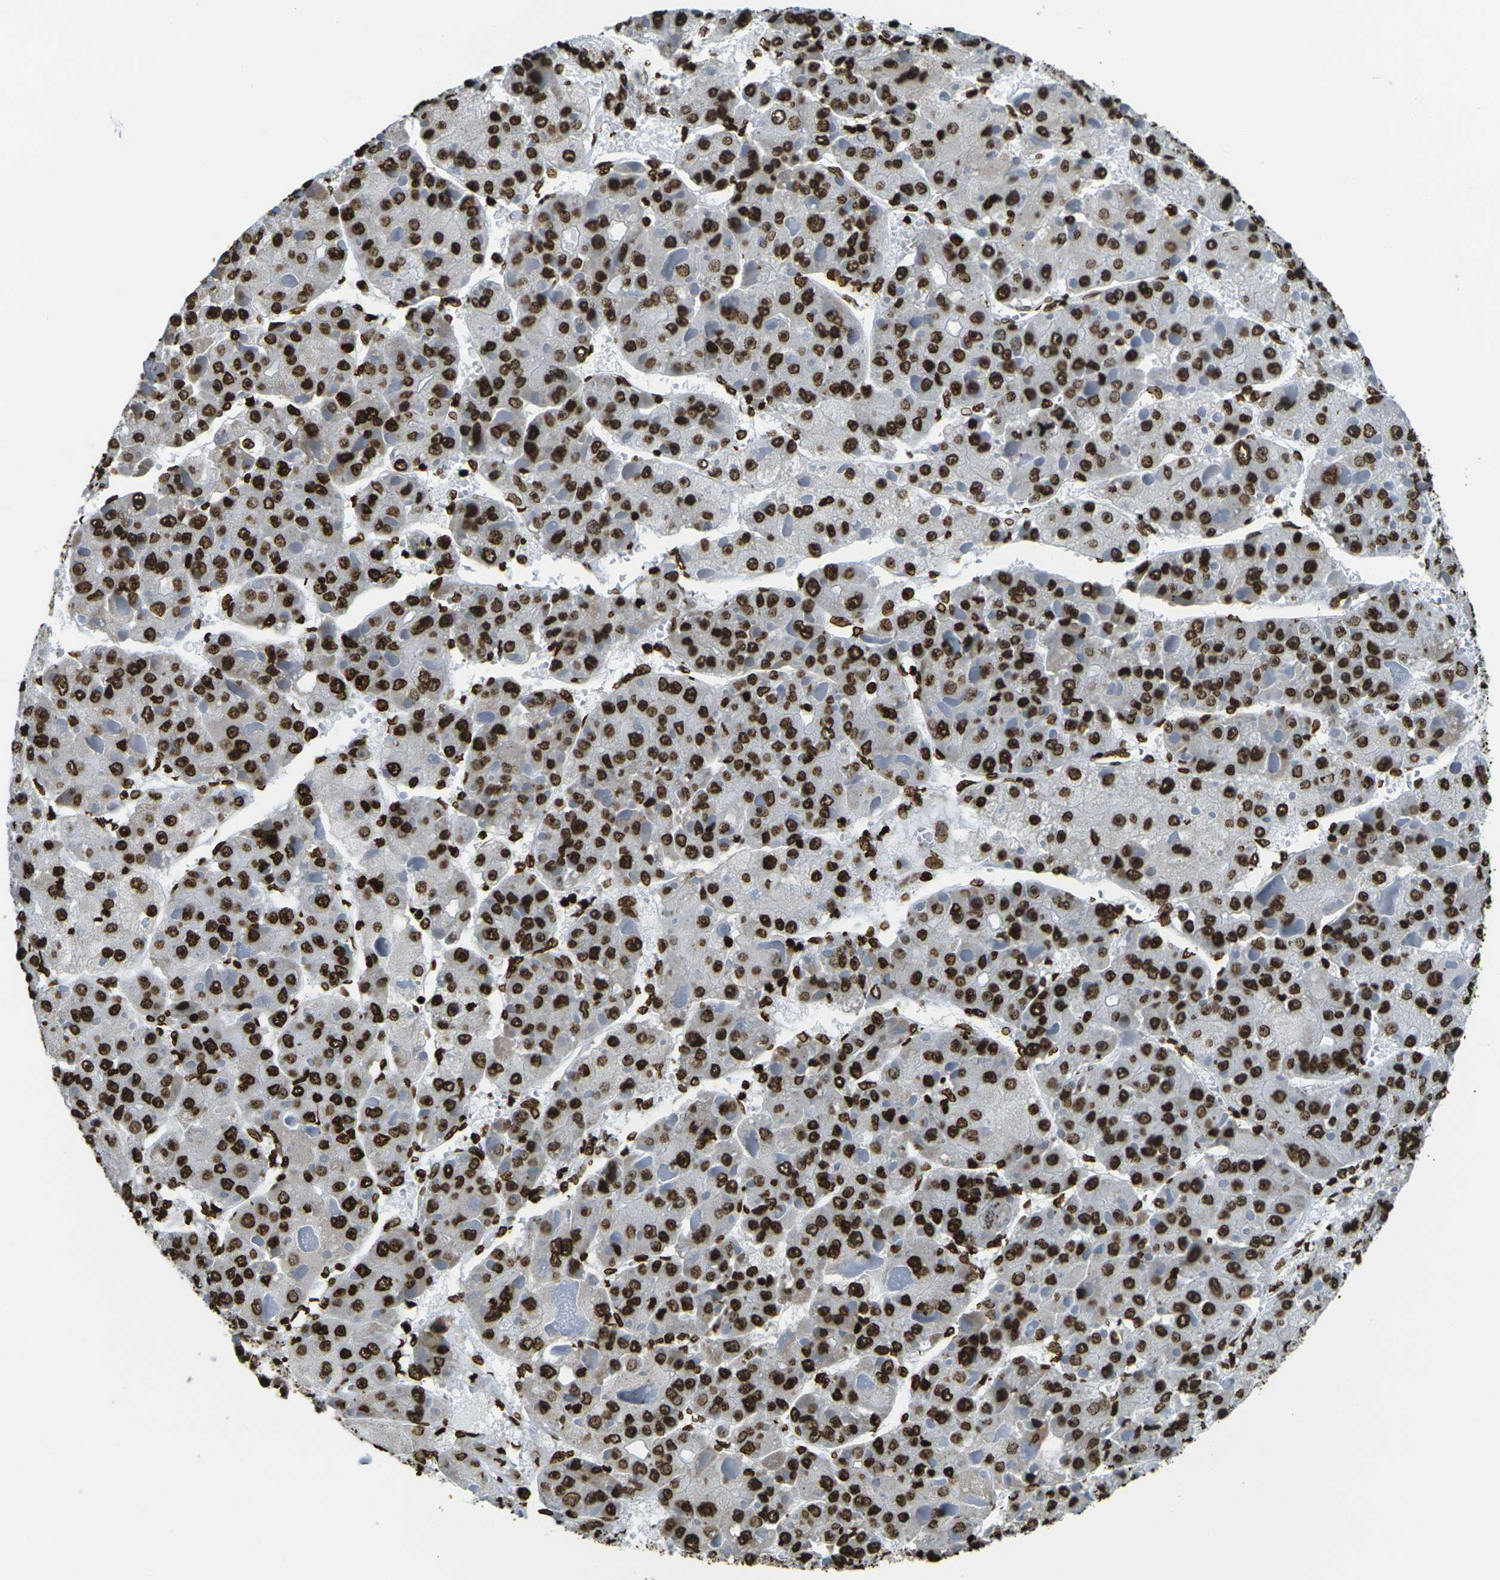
{"staining": {"intensity": "strong", "quantity": ">75%", "location": "nuclear"}, "tissue": "liver cancer", "cell_type": "Tumor cells", "image_type": "cancer", "snomed": [{"axis": "morphology", "description": "Carcinoma, Hepatocellular, NOS"}, {"axis": "topography", "description": "Liver"}], "caption": "Protein analysis of hepatocellular carcinoma (liver) tissue displays strong nuclear positivity in approximately >75% of tumor cells. (DAB (3,3'-diaminobenzidine) IHC, brown staining for protein, blue staining for nuclei).", "gene": "H1-2", "patient": {"sex": "female", "age": 73}}